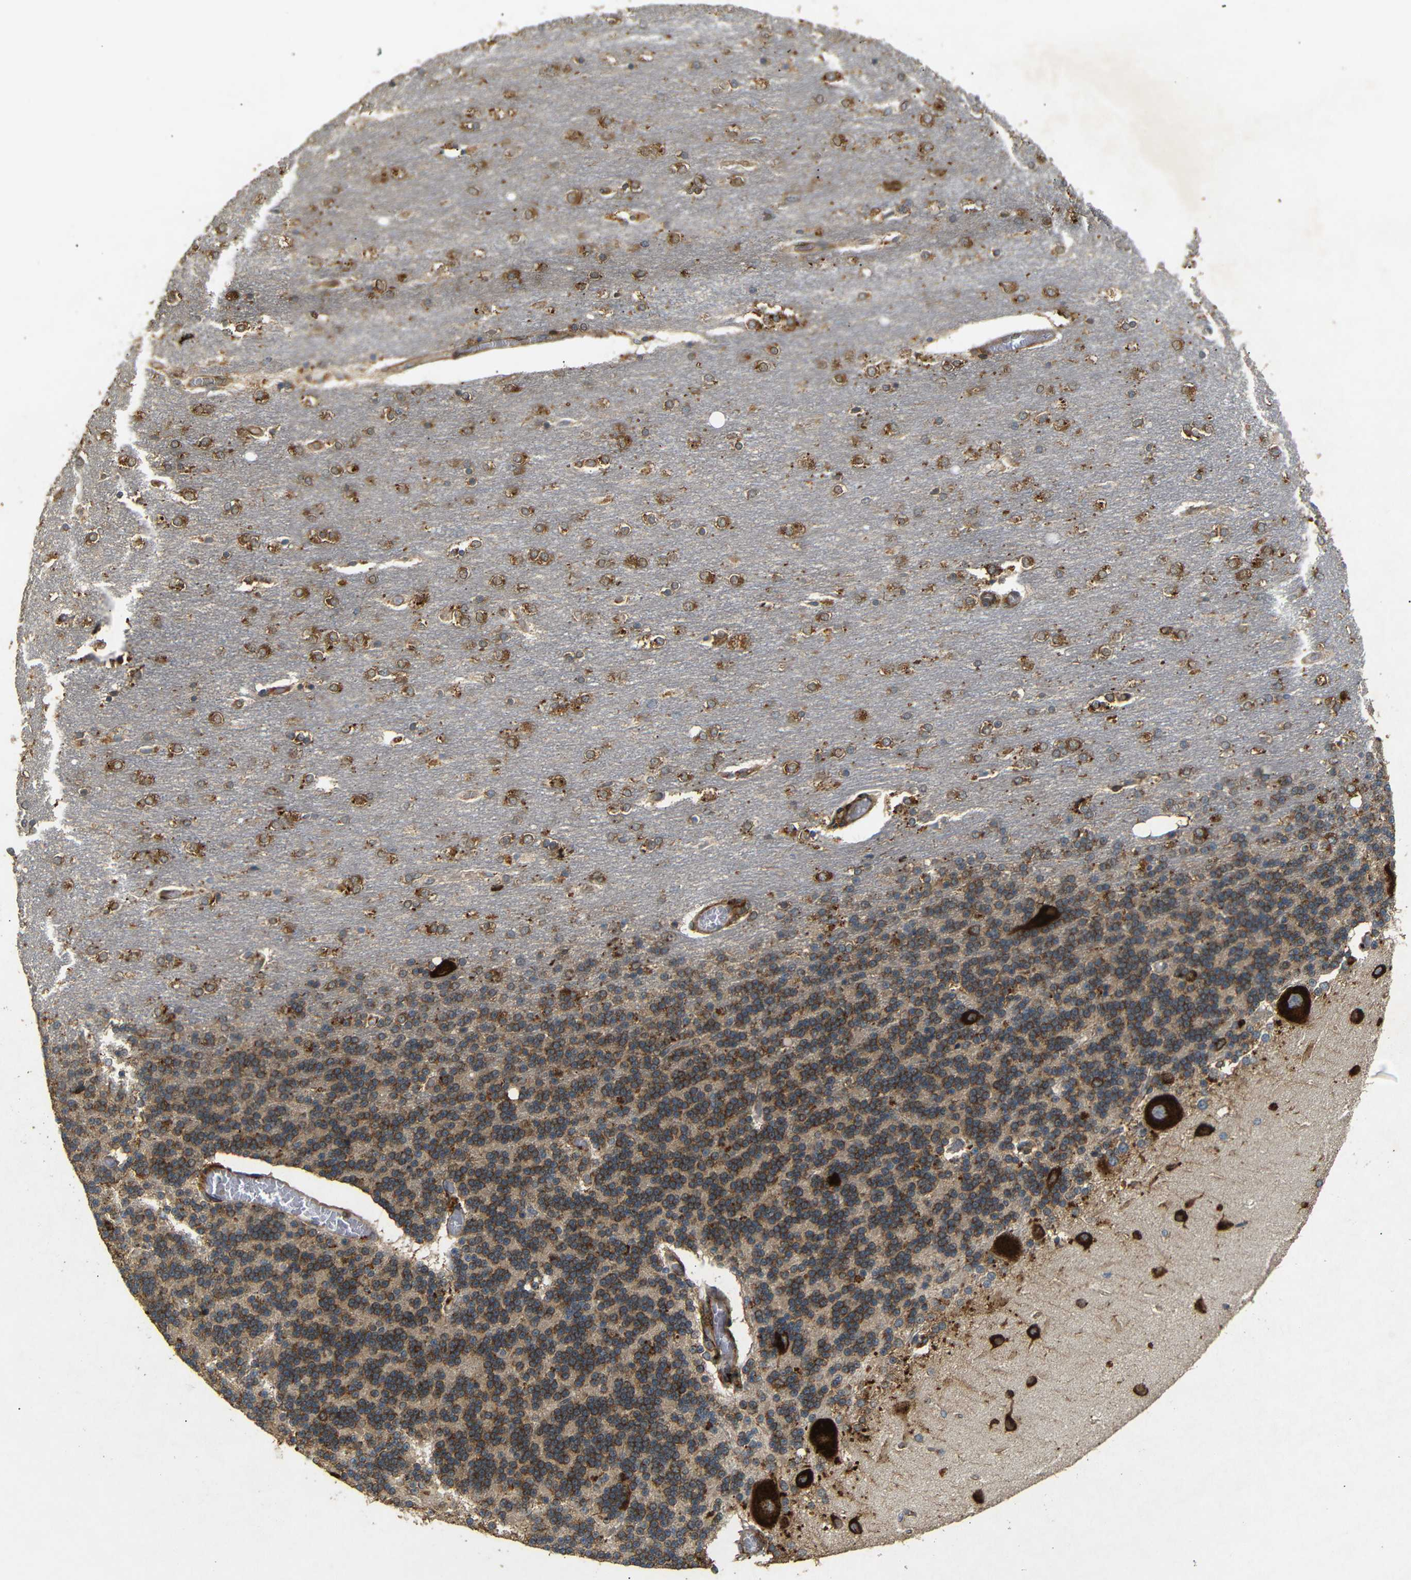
{"staining": {"intensity": "moderate", "quantity": ">75%", "location": "cytoplasmic/membranous"}, "tissue": "cerebellum", "cell_type": "Cells in granular layer", "image_type": "normal", "snomed": [{"axis": "morphology", "description": "Normal tissue, NOS"}, {"axis": "topography", "description": "Cerebellum"}], "caption": "DAB immunohistochemical staining of unremarkable human cerebellum shows moderate cytoplasmic/membranous protein expression in about >75% of cells in granular layer.", "gene": "BTF3", "patient": {"sex": "female", "age": 54}}